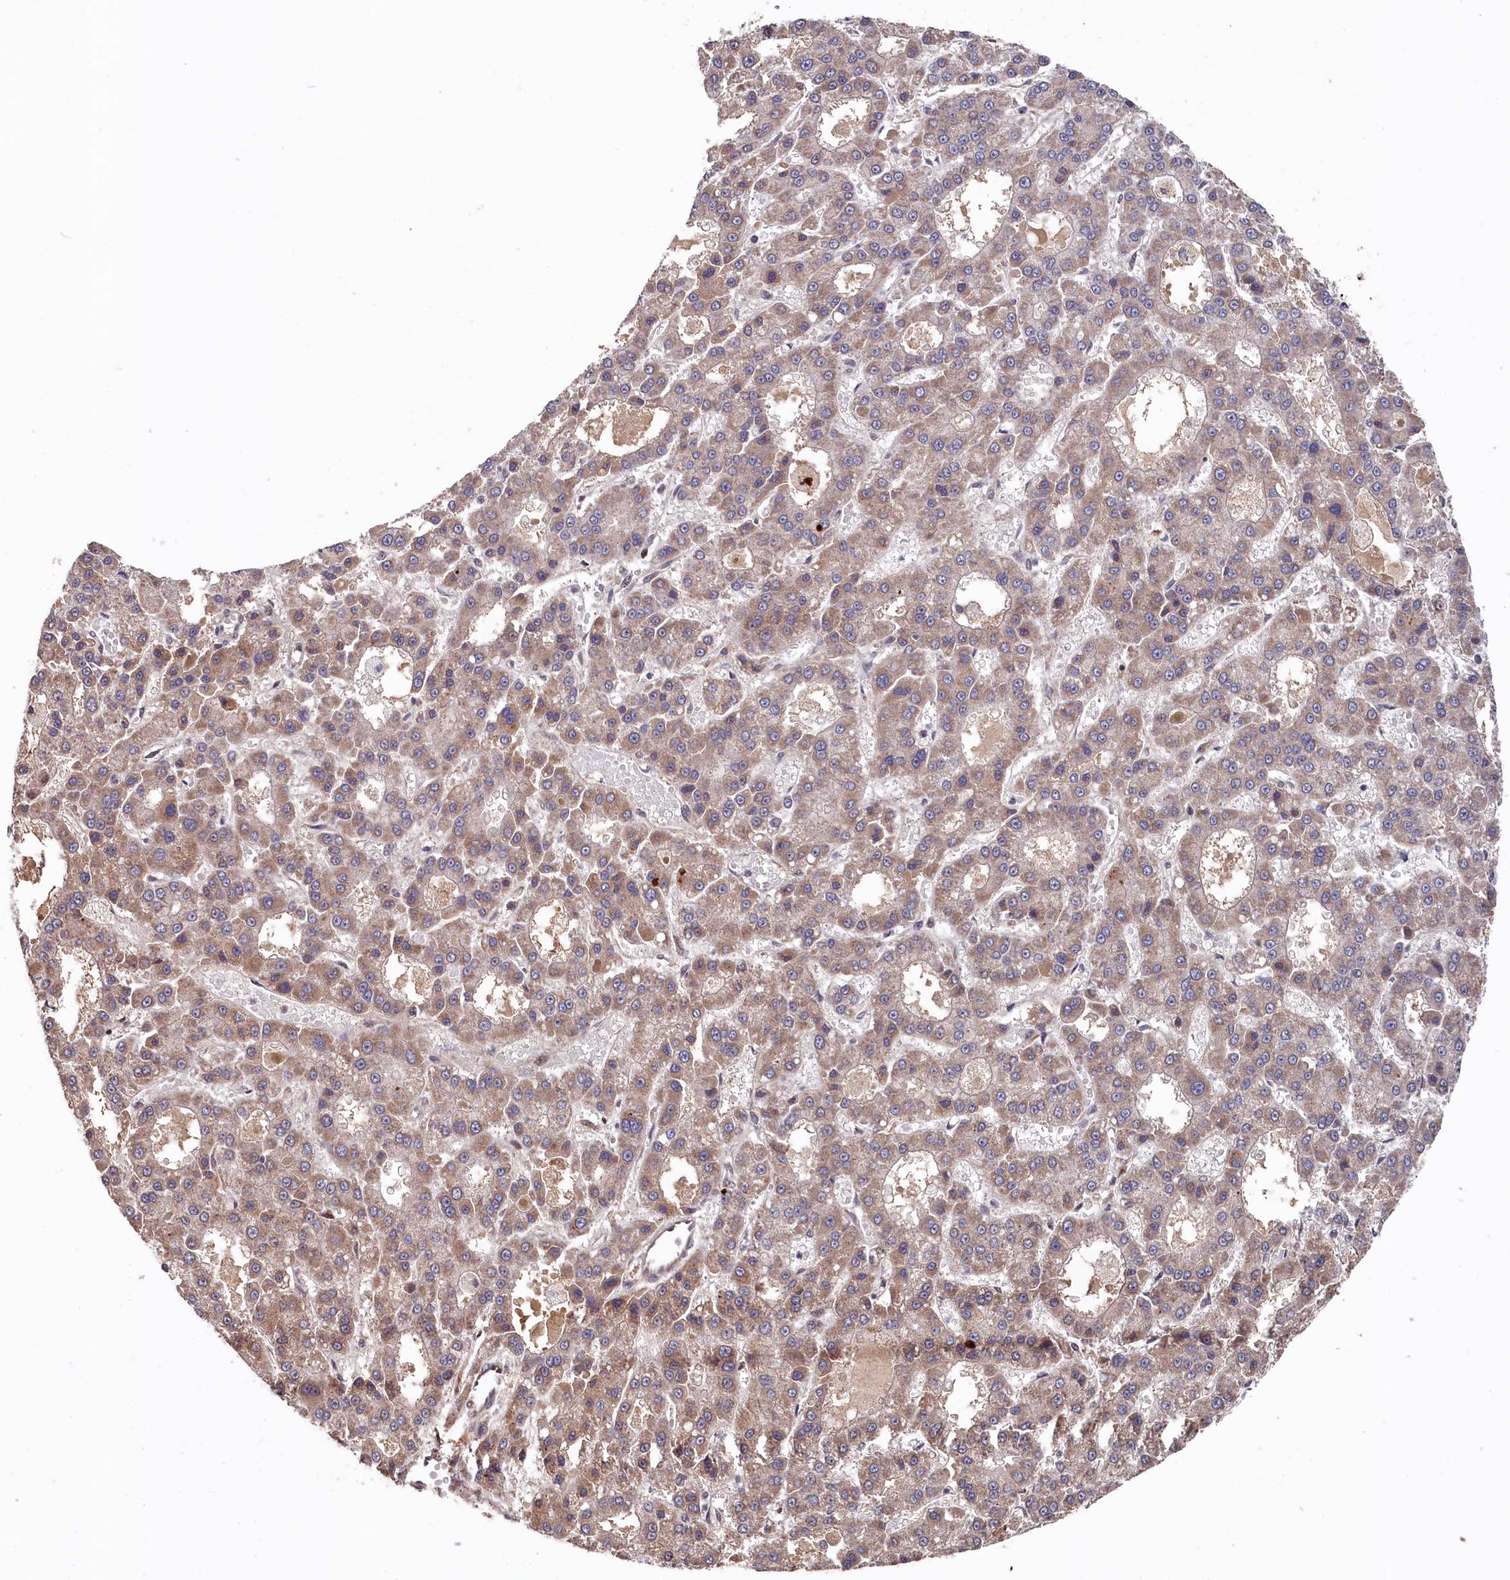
{"staining": {"intensity": "moderate", "quantity": ">75%", "location": "cytoplasmic/membranous"}, "tissue": "liver cancer", "cell_type": "Tumor cells", "image_type": "cancer", "snomed": [{"axis": "morphology", "description": "Carcinoma, Hepatocellular, NOS"}, {"axis": "topography", "description": "Liver"}], "caption": "Immunohistochemical staining of human liver cancer (hepatocellular carcinoma) demonstrates medium levels of moderate cytoplasmic/membranous positivity in approximately >75% of tumor cells.", "gene": "CLPX", "patient": {"sex": "male", "age": 70}}